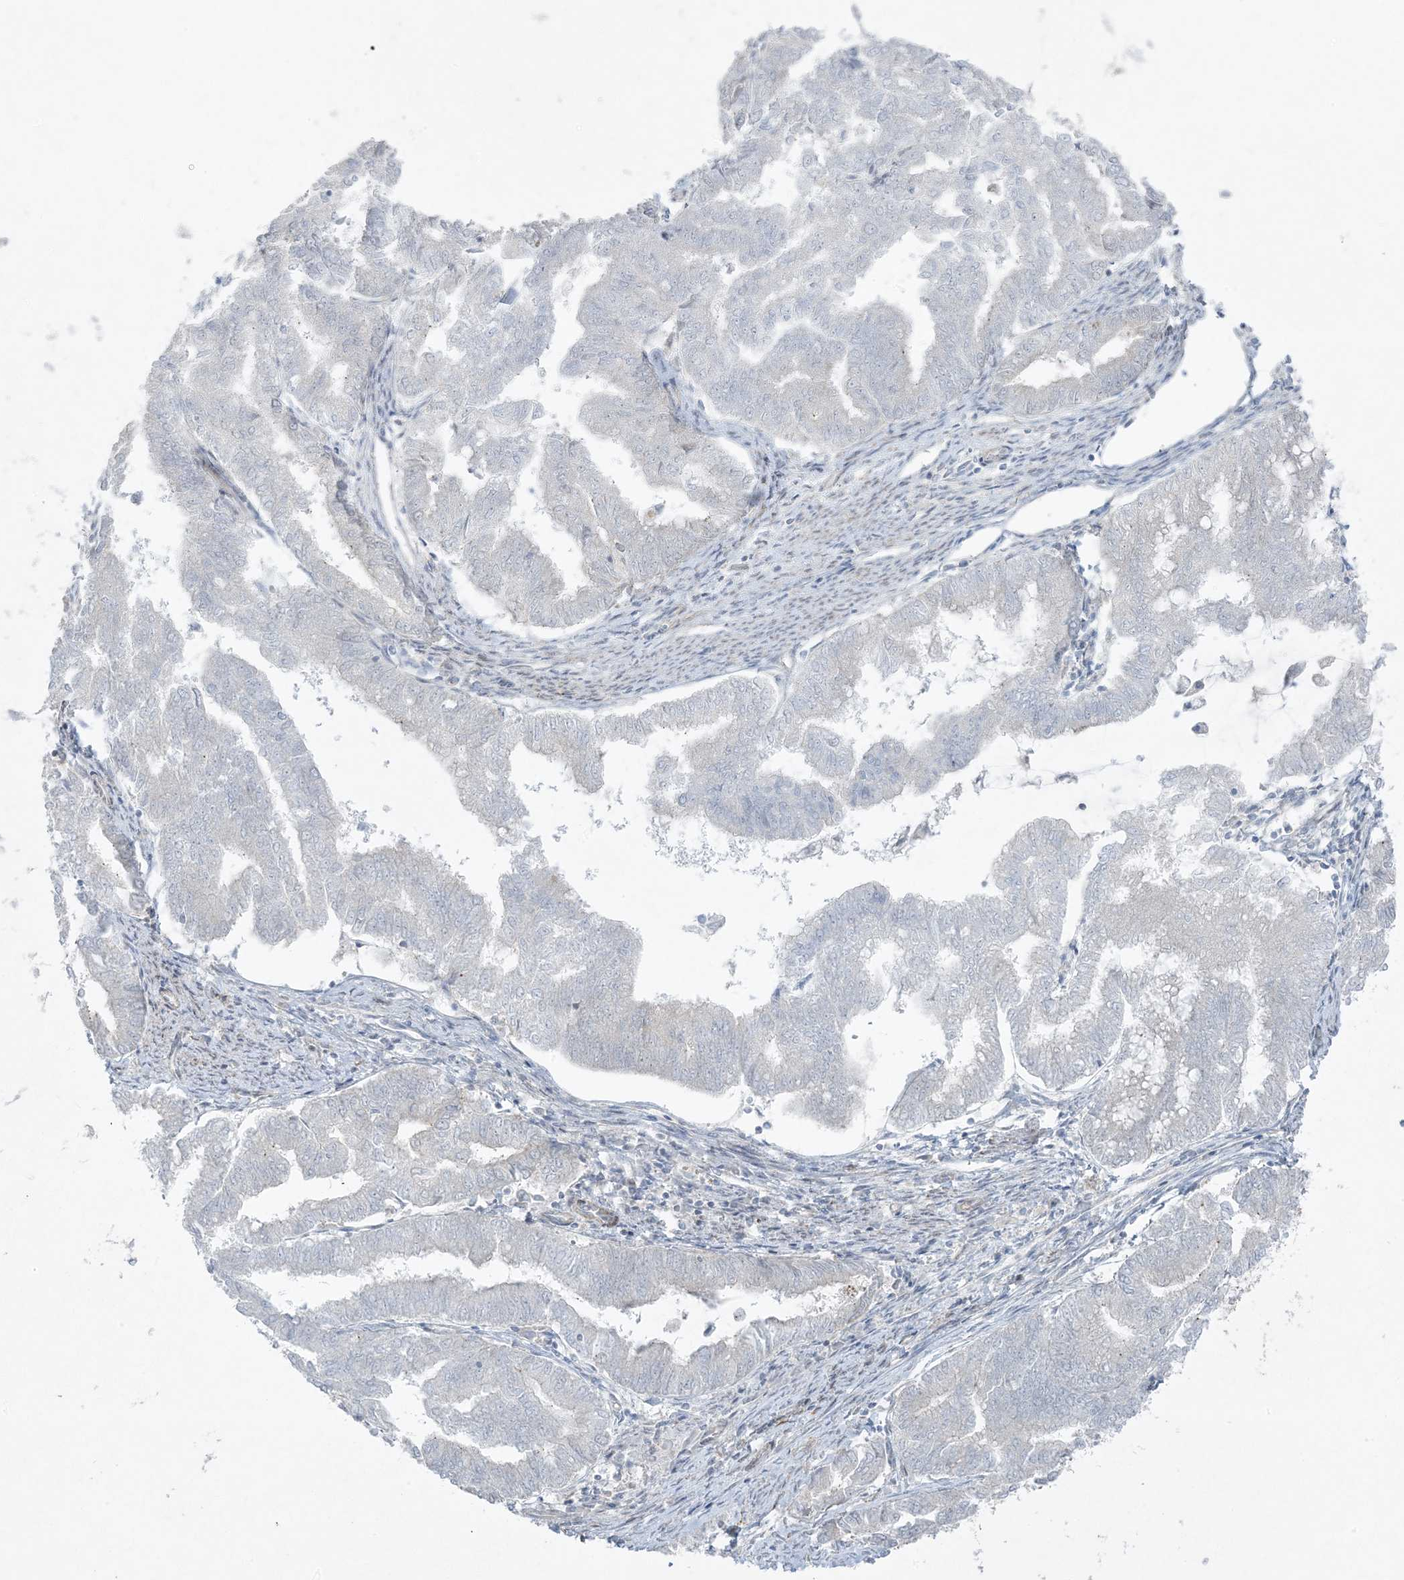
{"staining": {"intensity": "negative", "quantity": "none", "location": "none"}, "tissue": "endometrial cancer", "cell_type": "Tumor cells", "image_type": "cancer", "snomed": [{"axis": "morphology", "description": "Adenocarcinoma, NOS"}, {"axis": "topography", "description": "Endometrium"}], "caption": "Endometrial adenocarcinoma was stained to show a protein in brown. There is no significant positivity in tumor cells. The staining is performed using DAB (3,3'-diaminobenzidine) brown chromogen with nuclei counter-stained in using hematoxylin.", "gene": "PIK3R4", "patient": {"sex": "female", "age": 79}}